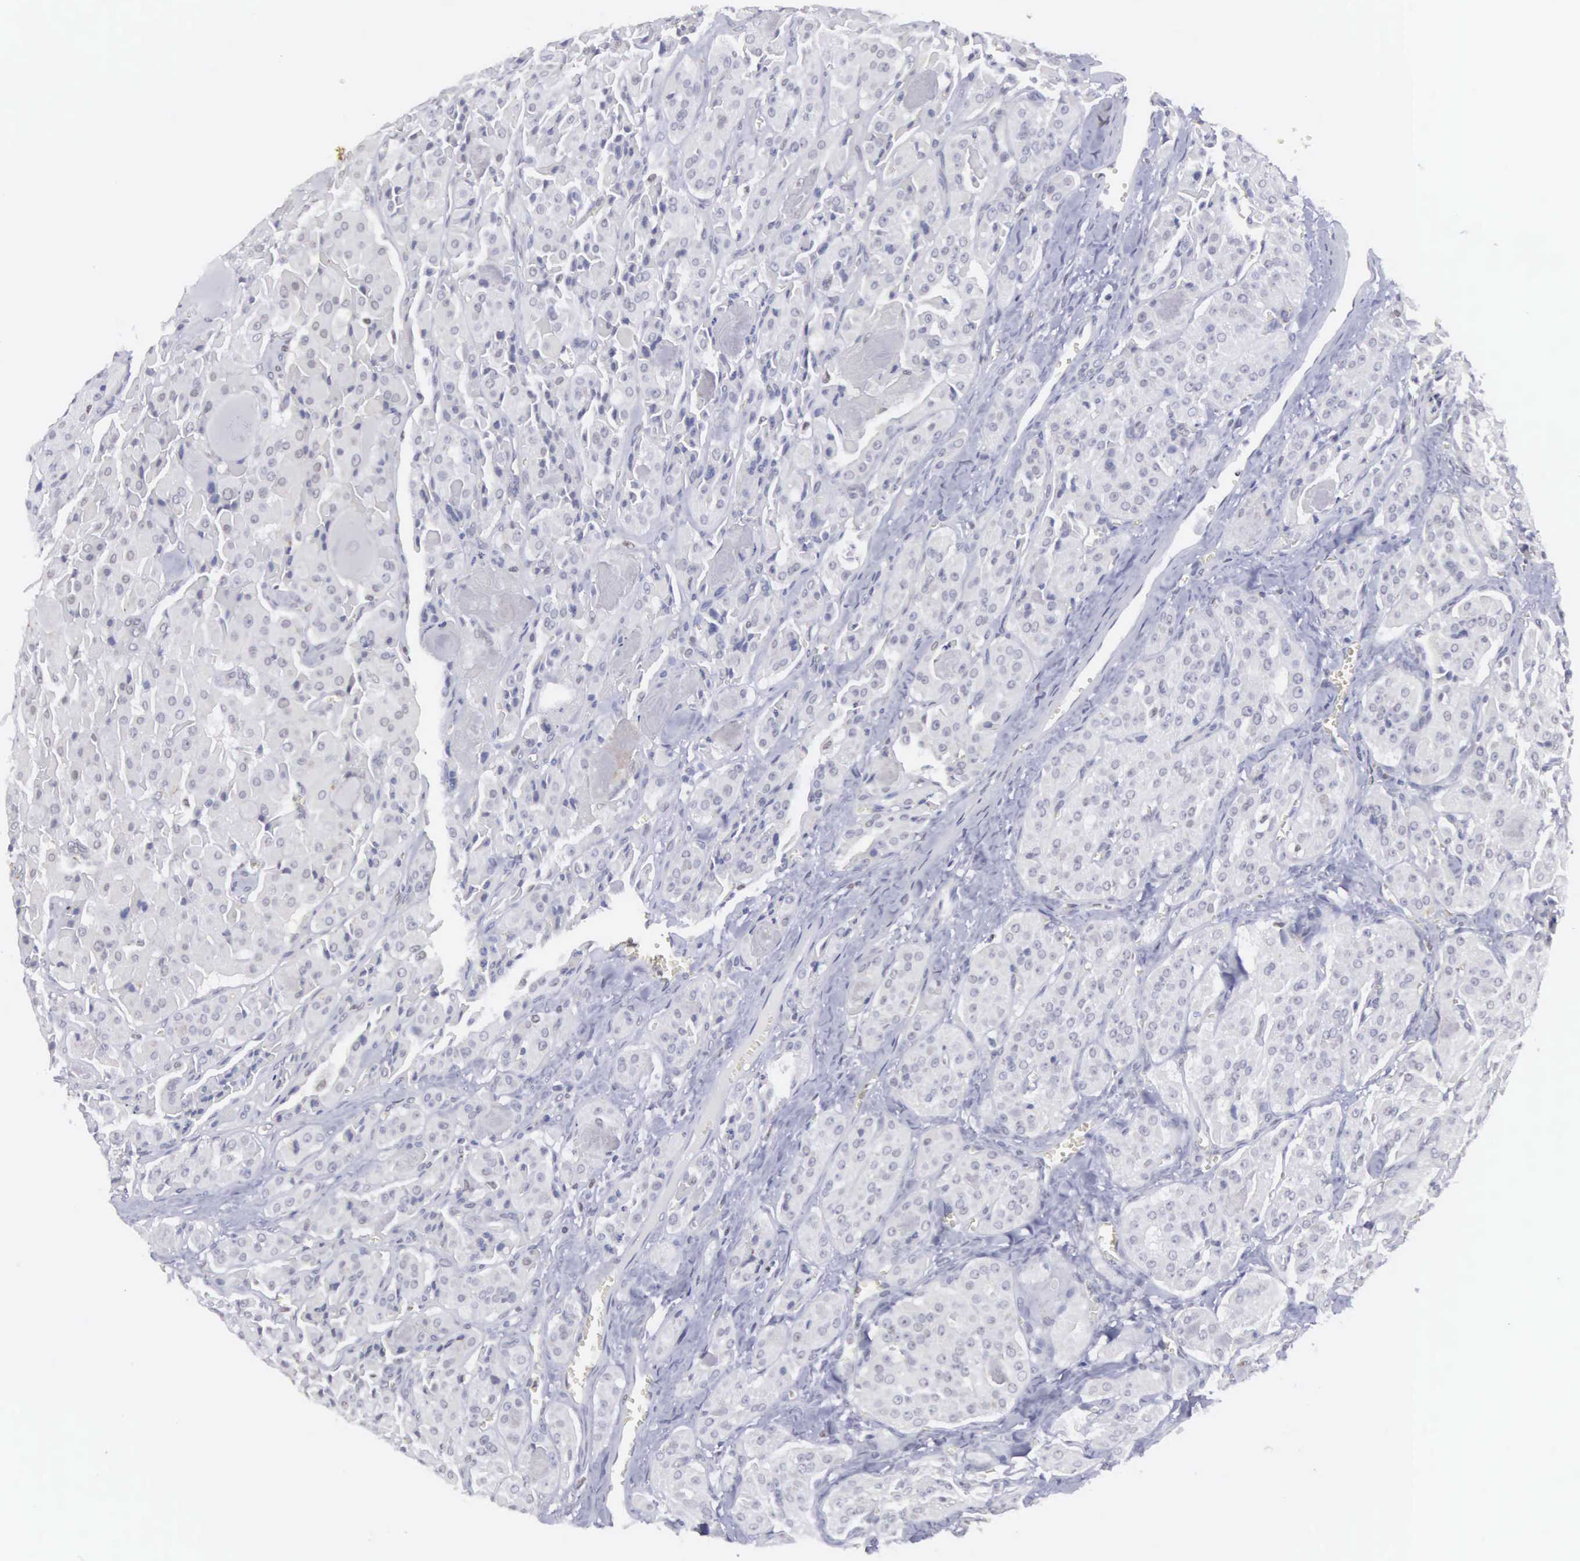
{"staining": {"intensity": "negative", "quantity": "none", "location": "none"}, "tissue": "thyroid cancer", "cell_type": "Tumor cells", "image_type": "cancer", "snomed": [{"axis": "morphology", "description": "Carcinoma, NOS"}, {"axis": "topography", "description": "Thyroid gland"}], "caption": "Thyroid cancer (carcinoma) was stained to show a protein in brown. There is no significant staining in tumor cells.", "gene": "ETV6", "patient": {"sex": "male", "age": 76}}